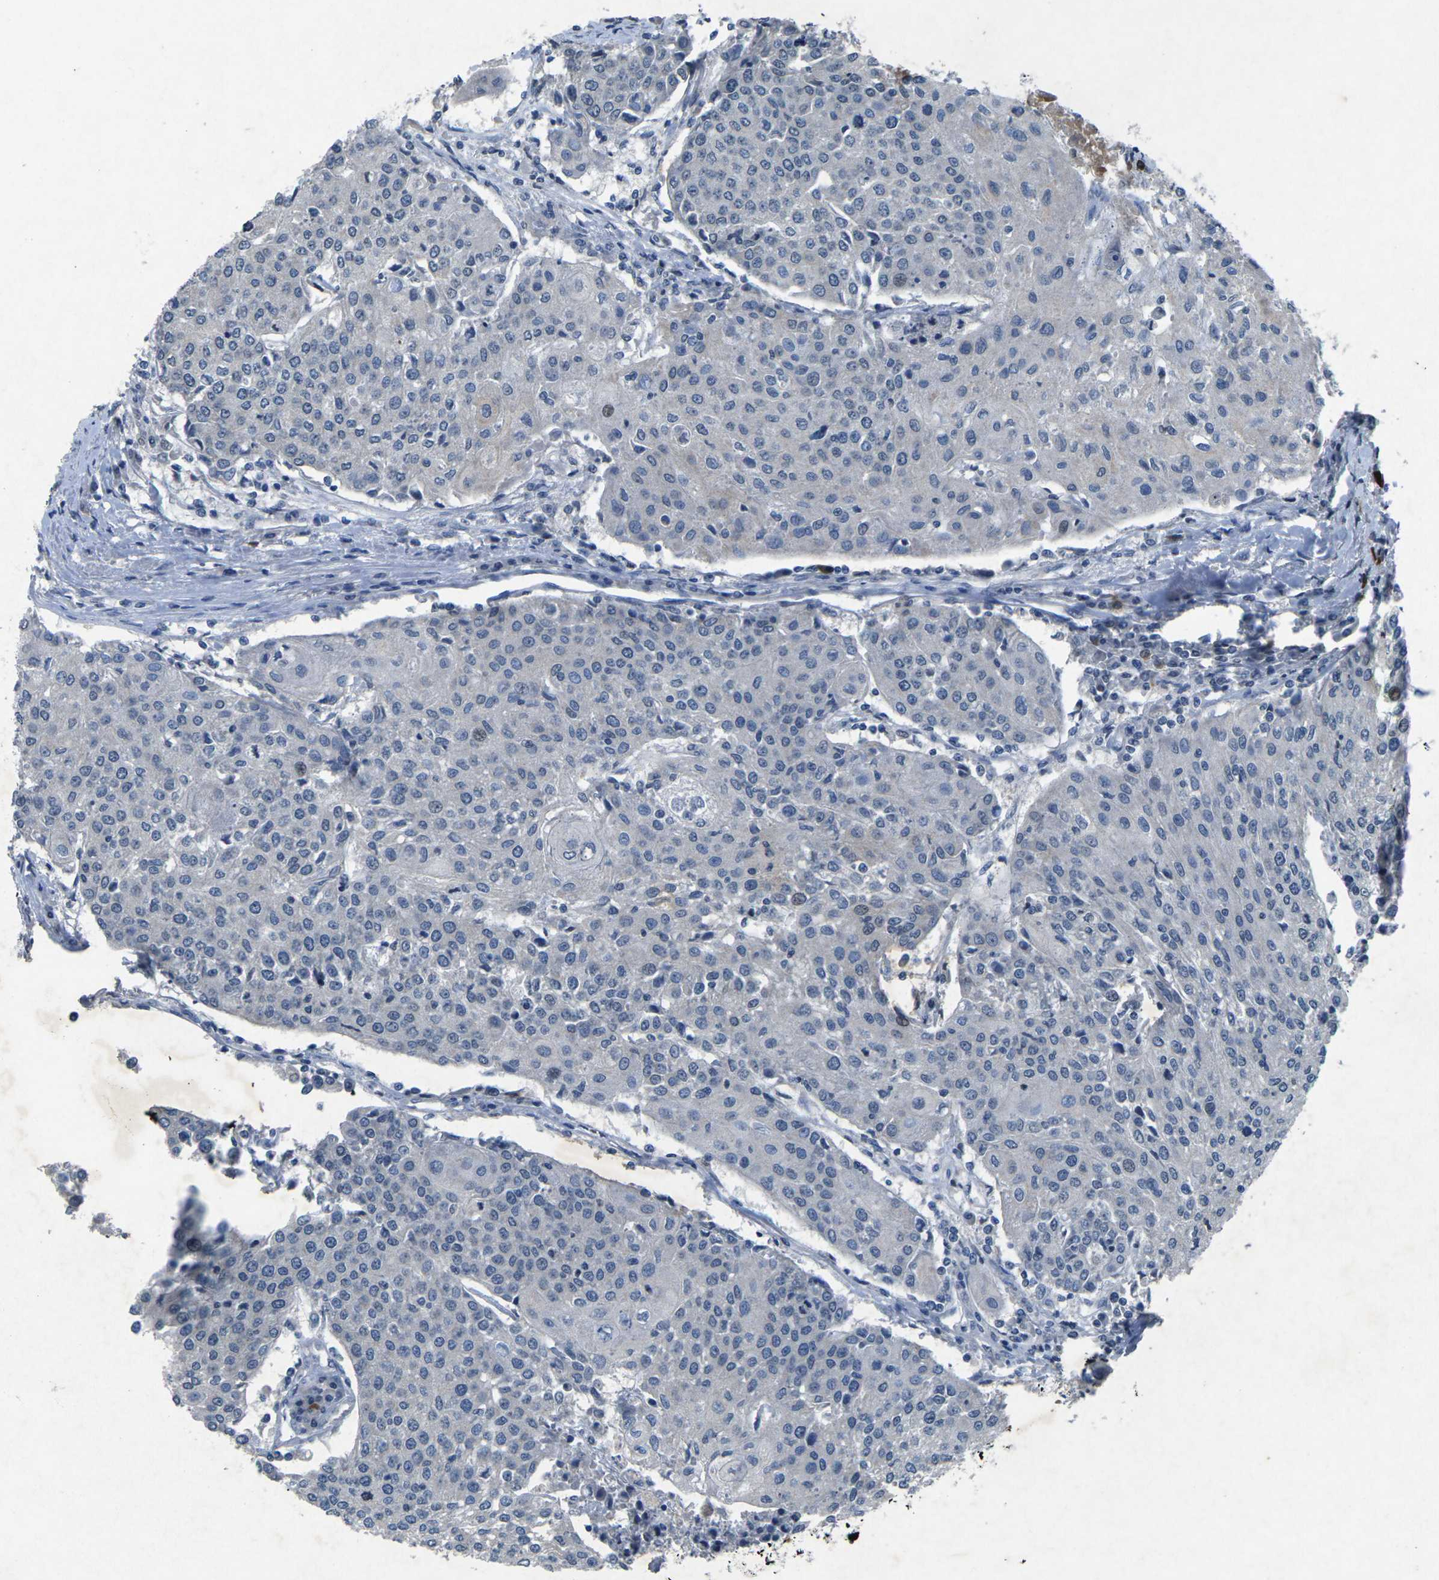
{"staining": {"intensity": "negative", "quantity": "none", "location": "none"}, "tissue": "urothelial cancer", "cell_type": "Tumor cells", "image_type": "cancer", "snomed": [{"axis": "morphology", "description": "Urothelial carcinoma, High grade"}, {"axis": "topography", "description": "Urinary bladder"}], "caption": "The photomicrograph displays no staining of tumor cells in urothelial carcinoma (high-grade). (Immunohistochemistry (ihc), brightfield microscopy, high magnification).", "gene": "PLG", "patient": {"sex": "female", "age": 85}}